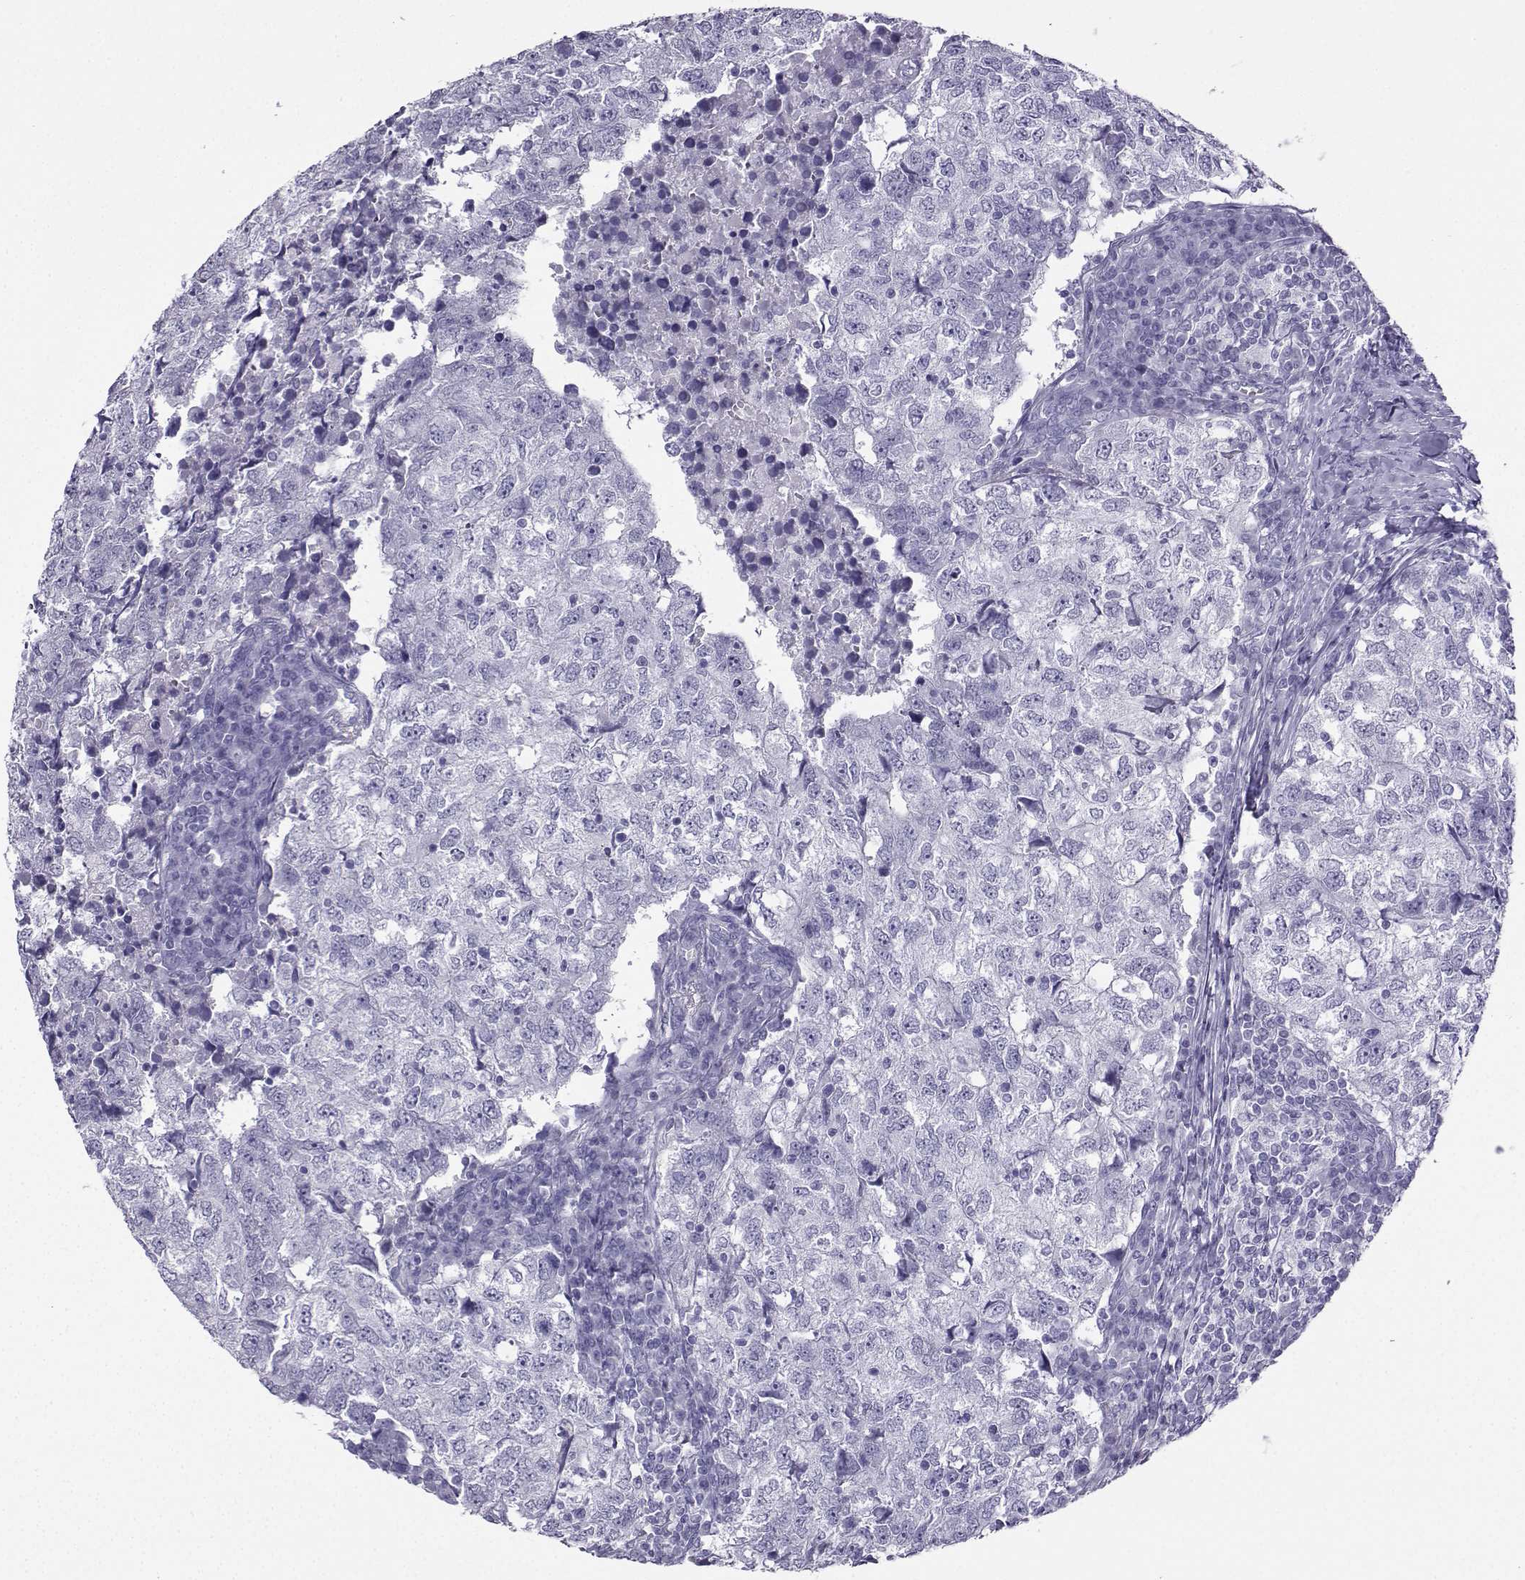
{"staining": {"intensity": "negative", "quantity": "none", "location": "none"}, "tissue": "breast cancer", "cell_type": "Tumor cells", "image_type": "cancer", "snomed": [{"axis": "morphology", "description": "Duct carcinoma"}, {"axis": "topography", "description": "Breast"}], "caption": "The image shows no significant expression in tumor cells of breast cancer (intraductal carcinoma). (DAB IHC visualized using brightfield microscopy, high magnification).", "gene": "KIF17", "patient": {"sex": "female", "age": 30}}